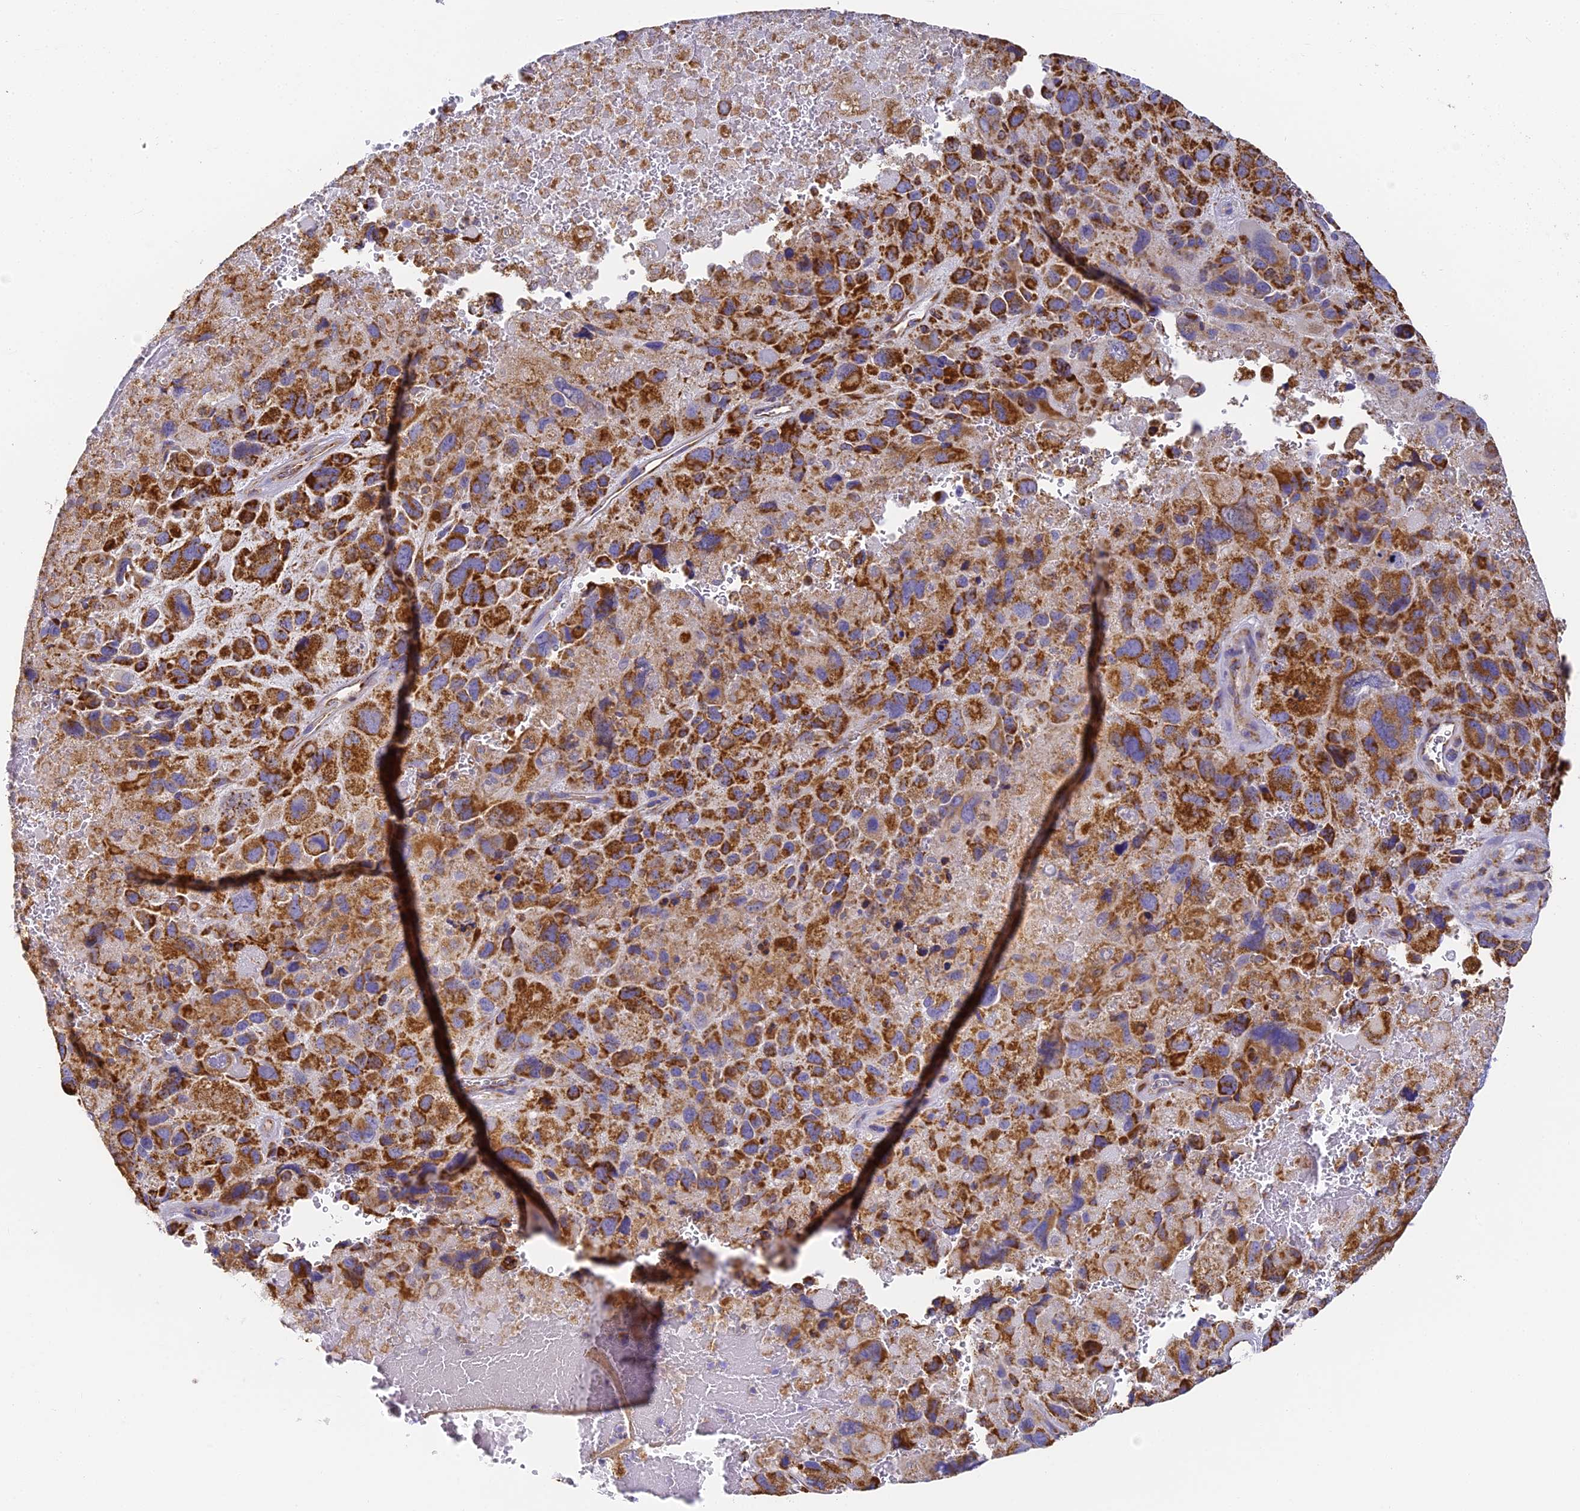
{"staining": {"intensity": "strong", "quantity": "25%-75%", "location": "cytoplasmic/membranous"}, "tissue": "melanoma", "cell_type": "Tumor cells", "image_type": "cancer", "snomed": [{"axis": "morphology", "description": "Malignant melanoma, Metastatic site"}, {"axis": "topography", "description": "Brain"}], "caption": "Strong cytoplasmic/membranous positivity is seen in approximately 25%-75% of tumor cells in malignant melanoma (metastatic site).", "gene": "COX6C", "patient": {"sex": "female", "age": 53}}